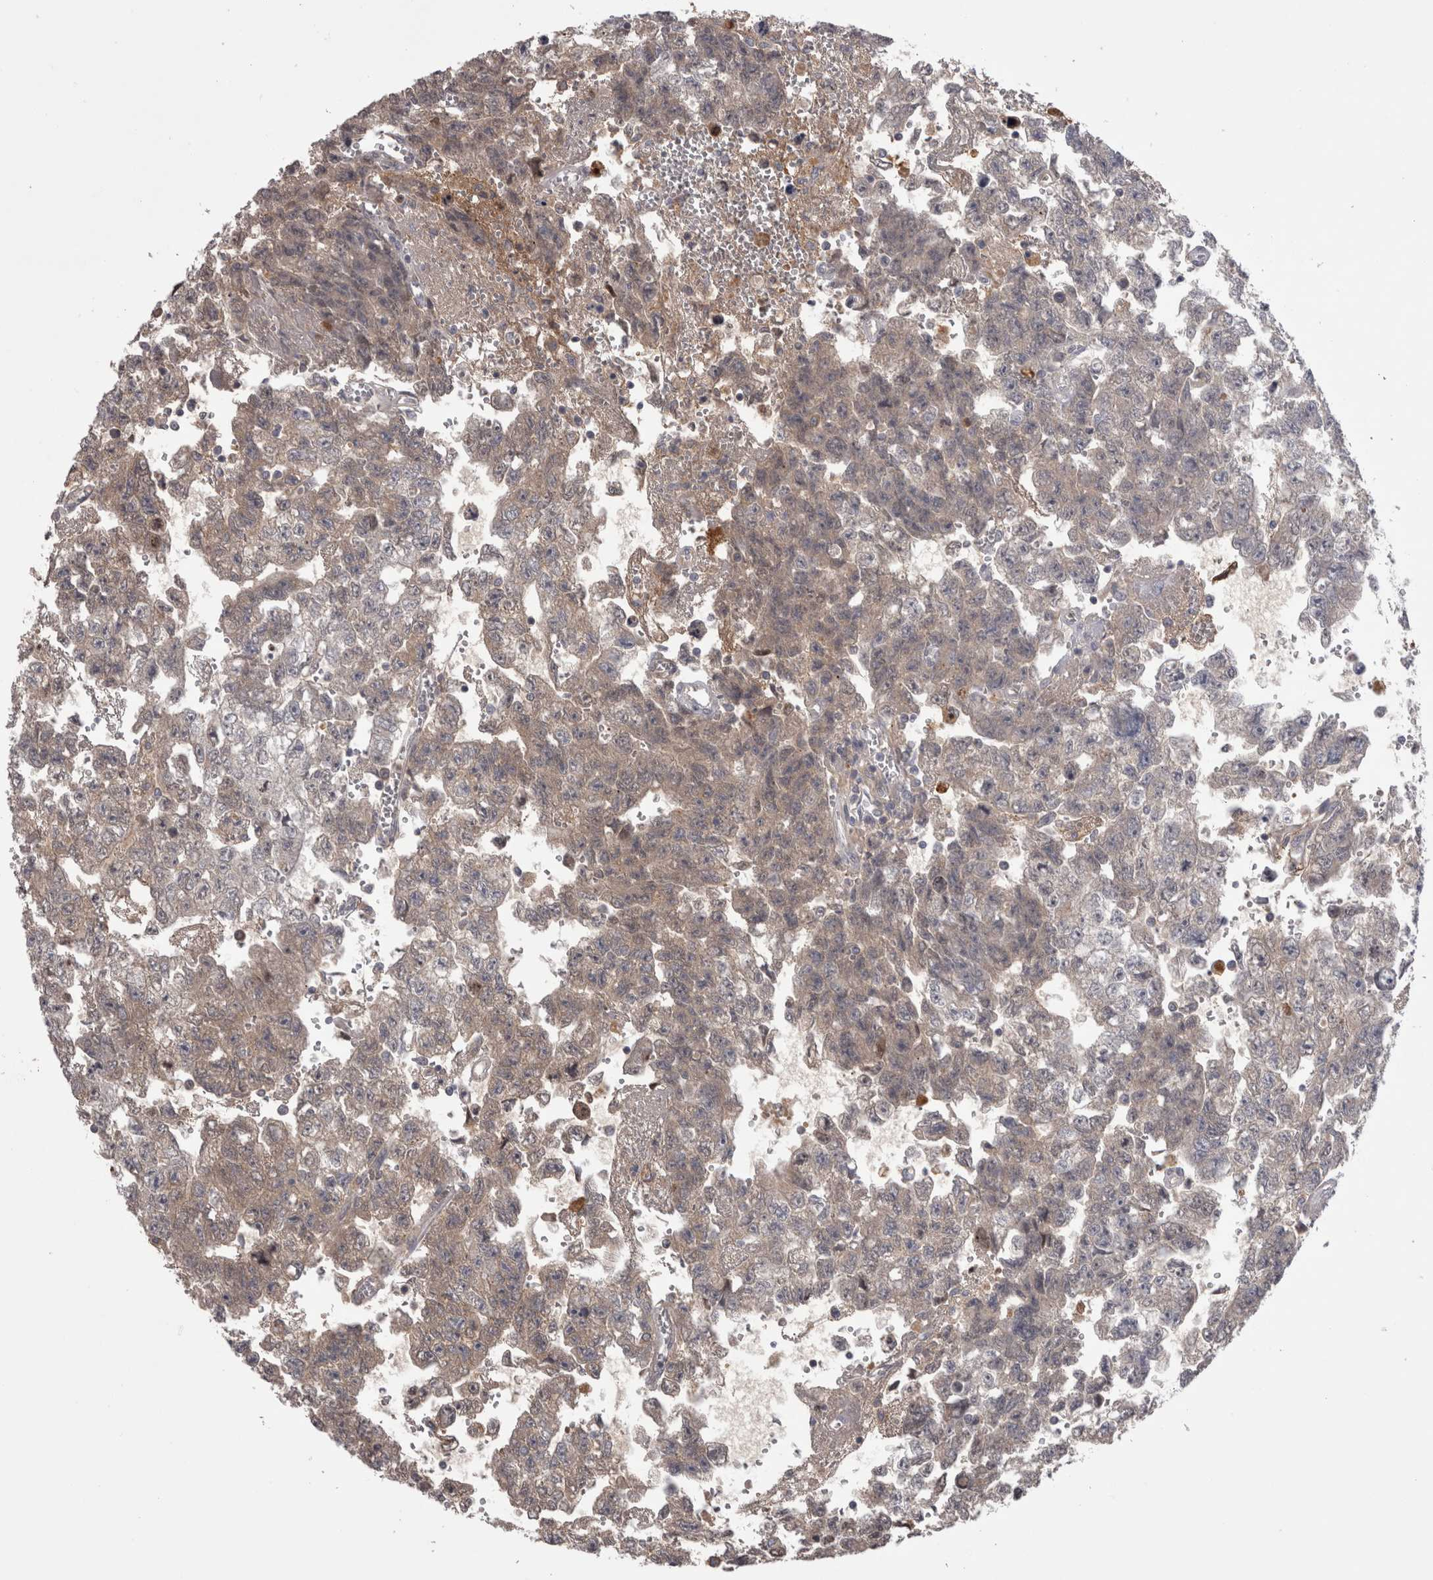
{"staining": {"intensity": "weak", "quantity": "25%-75%", "location": "cytoplasmic/membranous"}, "tissue": "testis cancer", "cell_type": "Tumor cells", "image_type": "cancer", "snomed": [{"axis": "morphology", "description": "Seminoma, NOS"}, {"axis": "morphology", "description": "Carcinoma, Embryonal, NOS"}, {"axis": "topography", "description": "Testis"}], "caption": "High-power microscopy captured an IHC histopathology image of seminoma (testis), revealing weak cytoplasmic/membranous staining in approximately 25%-75% of tumor cells.", "gene": "SAA4", "patient": {"sex": "male", "age": 38}}